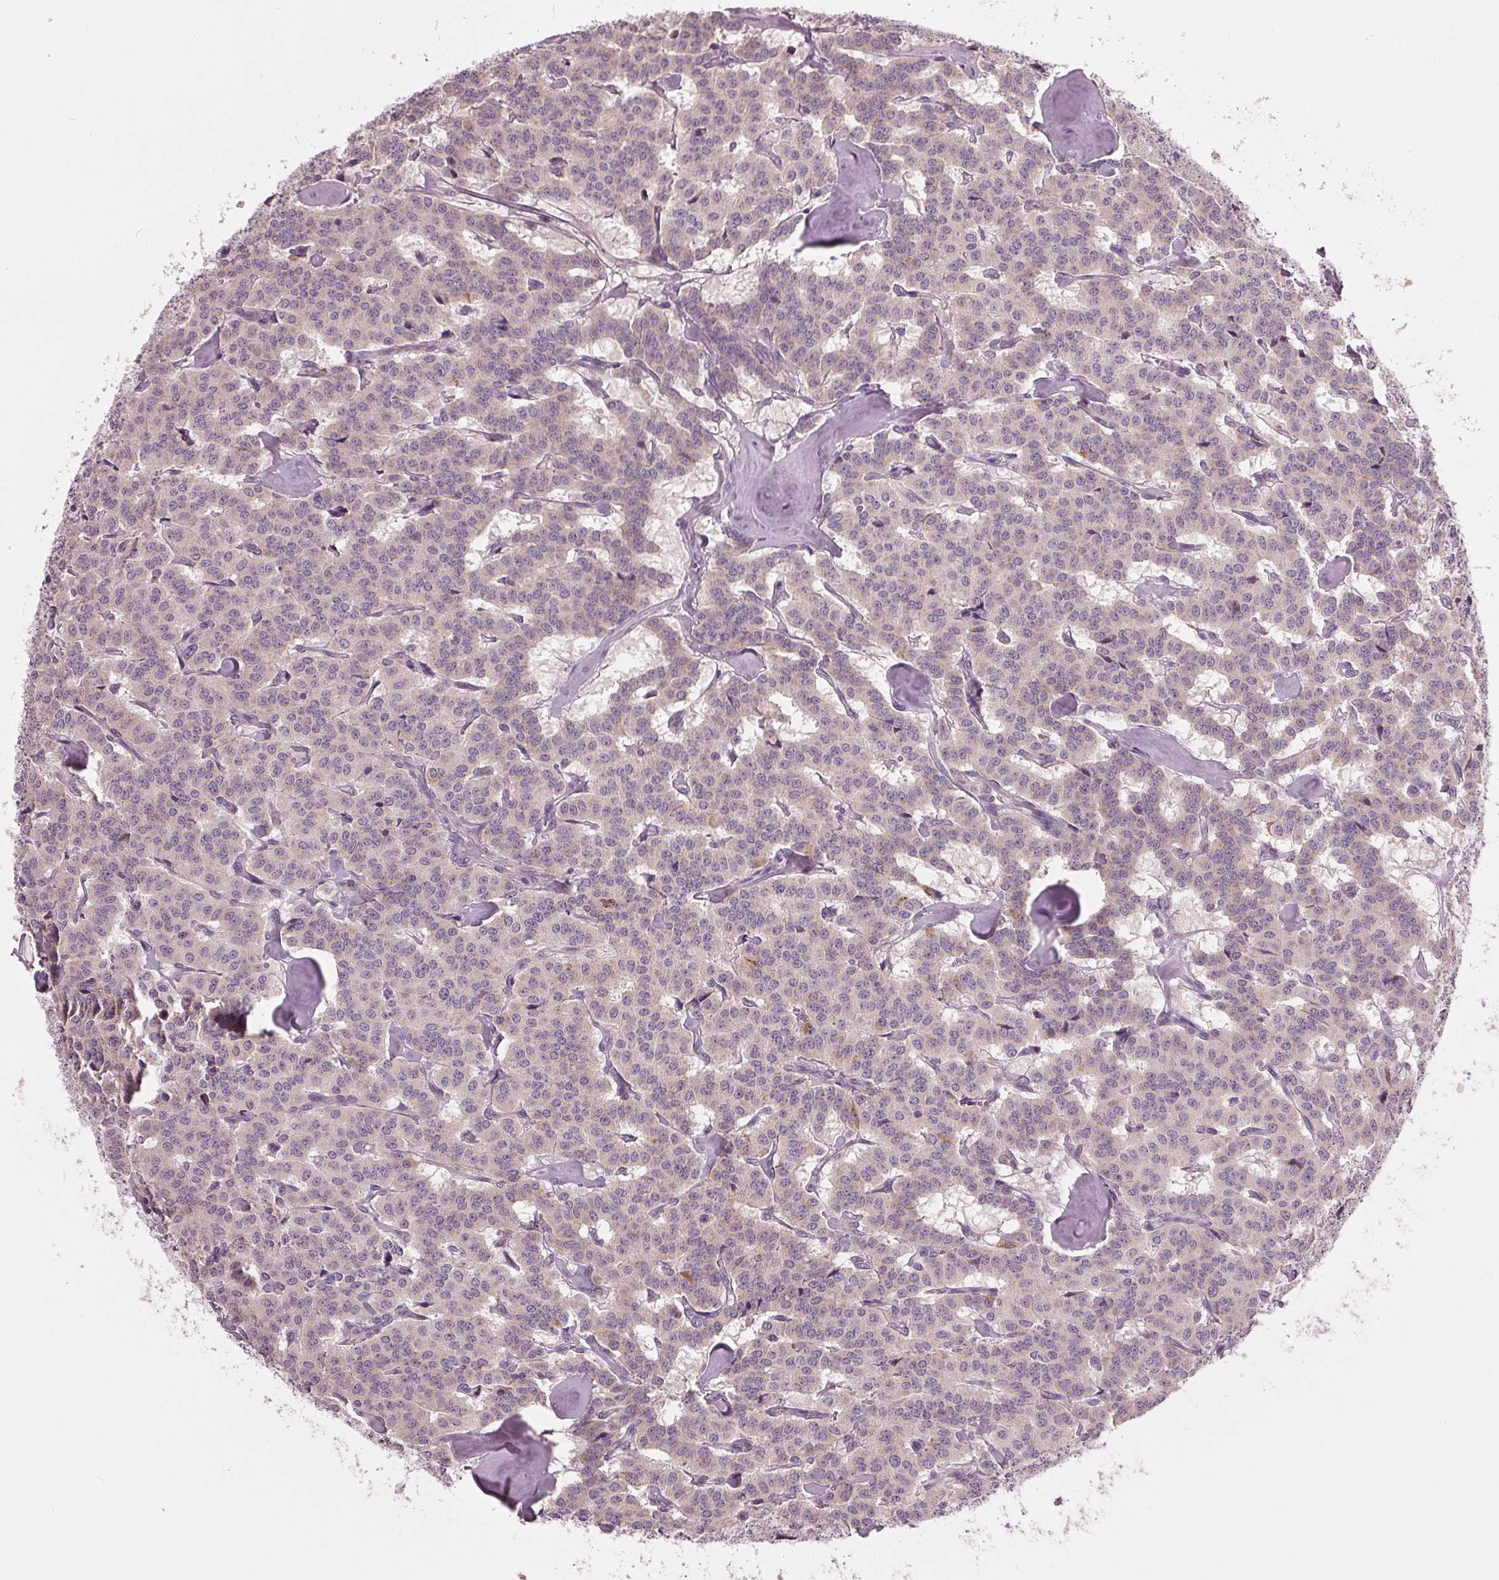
{"staining": {"intensity": "negative", "quantity": "none", "location": "none"}, "tissue": "carcinoid", "cell_type": "Tumor cells", "image_type": "cancer", "snomed": [{"axis": "morphology", "description": "Carcinoid, malignant, NOS"}, {"axis": "topography", "description": "Lung"}], "caption": "The photomicrograph displays no significant expression in tumor cells of malignant carcinoid.", "gene": "ZNF605", "patient": {"sex": "female", "age": 46}}